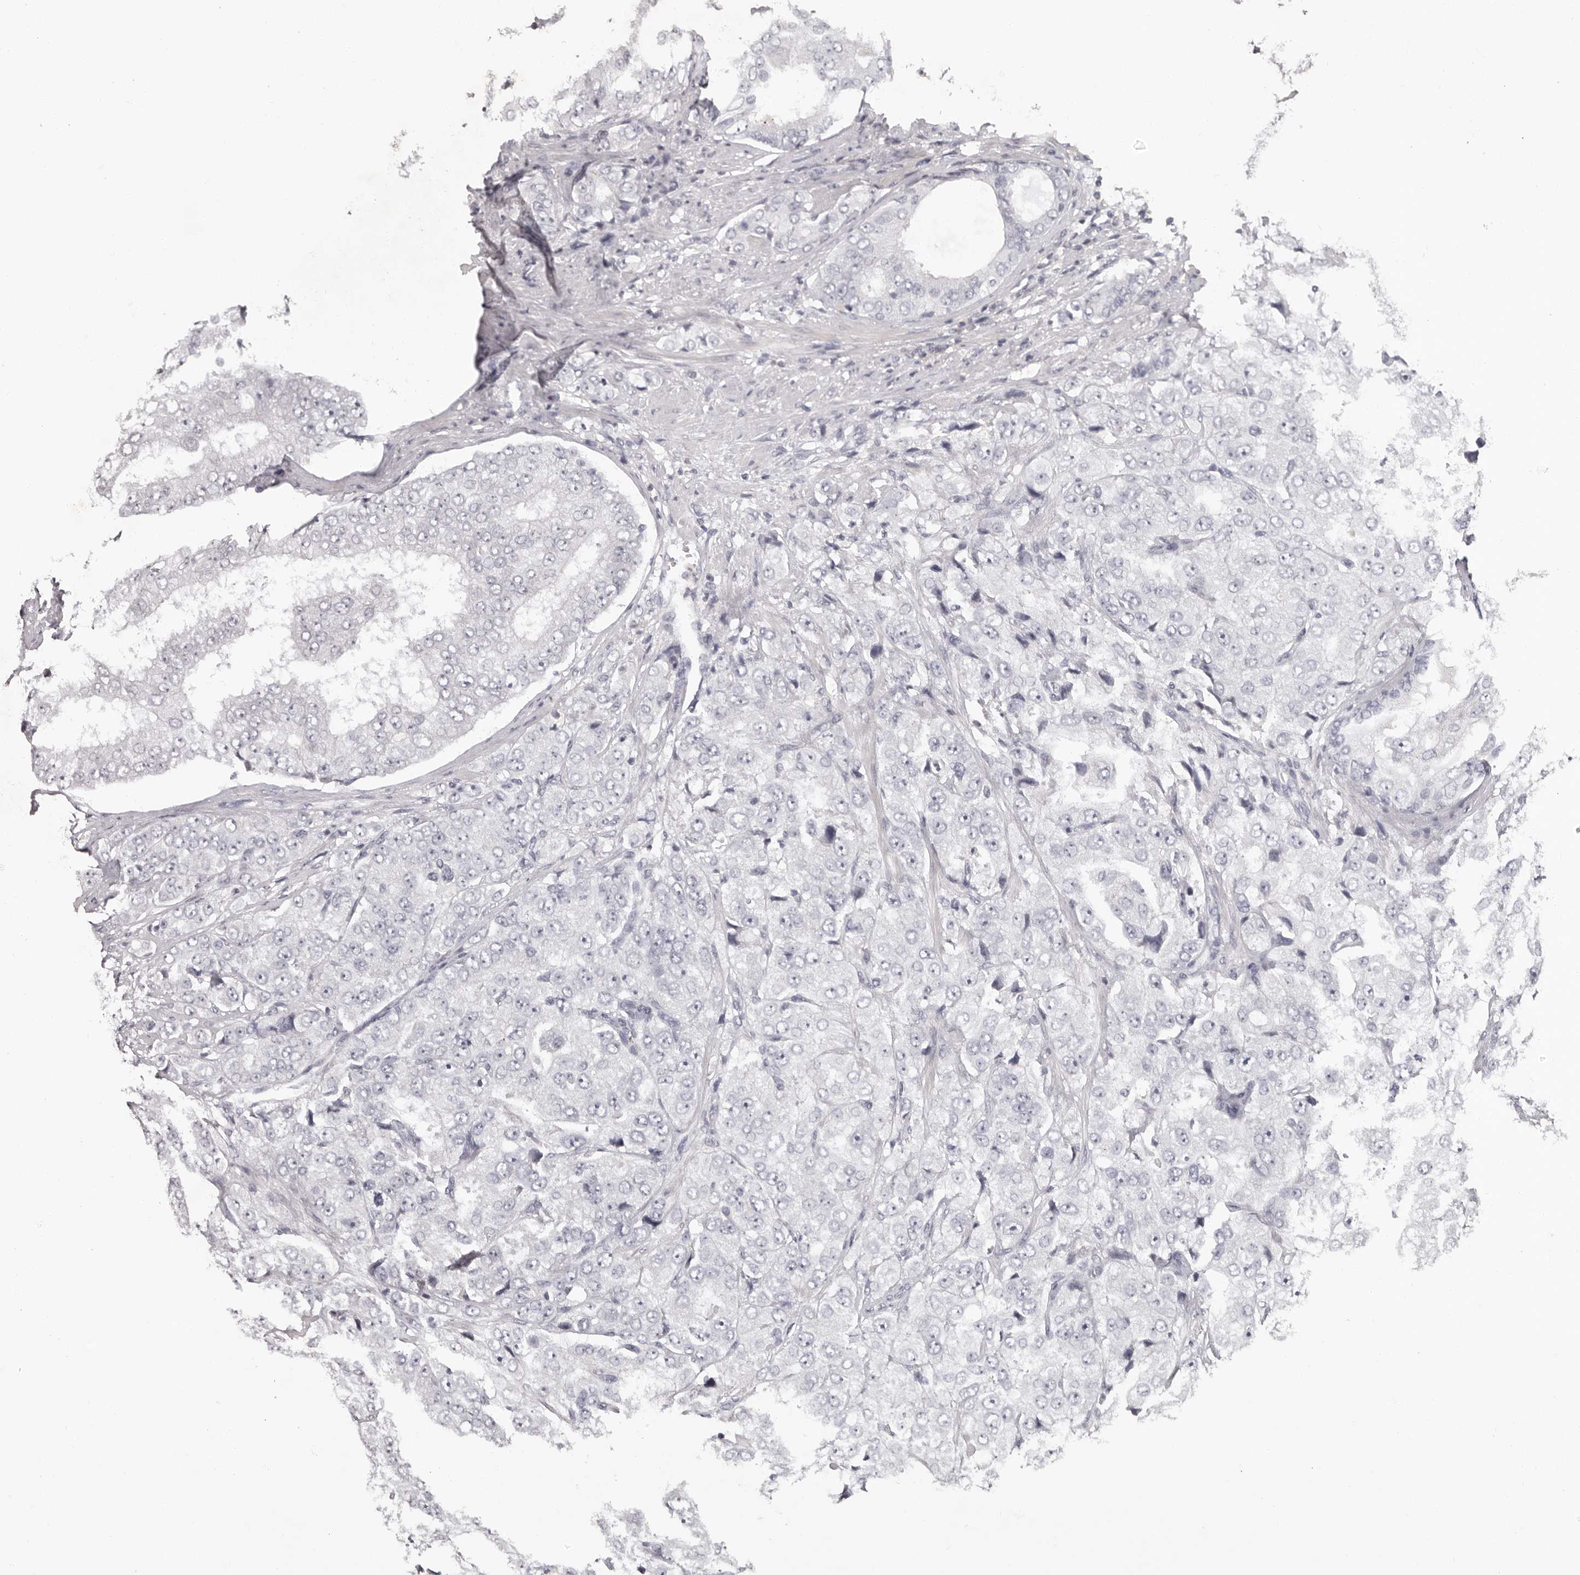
{"staining": {"intensity": "negative", "quantity": "none", "location": "none"}, "tissue": "prostate cancer", "cell_type": "Tumor cells", "image_type": "cancer", "snomed": [{"axis": "morphology", "description": "Adenocarcinoma, High grade"}, {"axis": "topography", "description": "Prostate"}], "caption": "There is no significant positivity in tumor cells of prostate cancer.", "gene": "ANKRD44", "patient": {"sex": "male", "age": 58}}